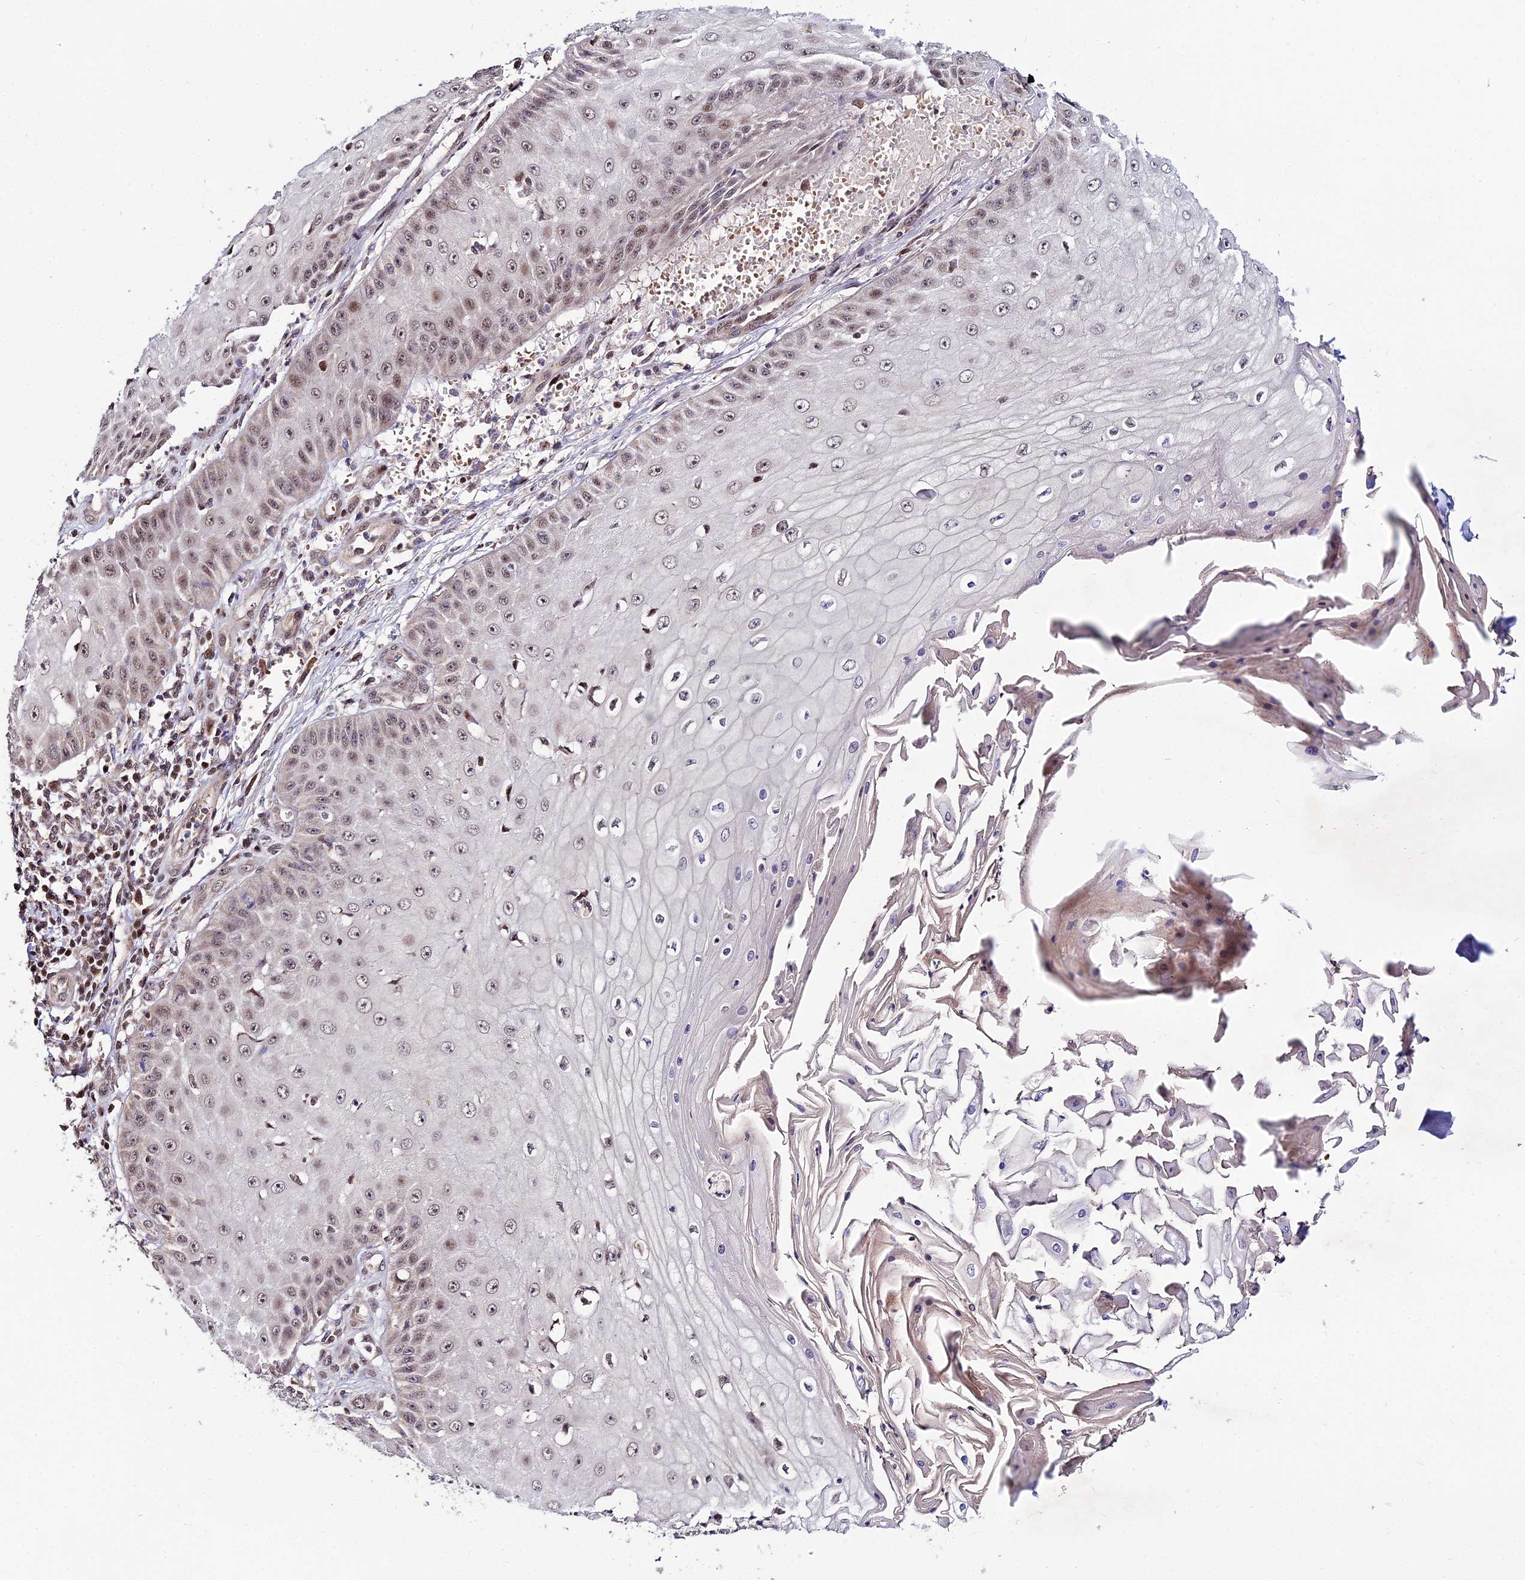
{"staining": {"intensity": "weak", "quantity": ">75%", "location": "nuclear"}, "tissue": "skin cancer", "cell_type": "Tumor cells", "image_type": "cancer", "snomed": [{"axis": "morphology", "description": "Squamous cell carcinoma, NOS"}, {"axis": "topography", "description": "Skin"}], "caption": "This is an image of IHC staining of skin squamous cell carcinoma, which shows weak positivity in the nuclear of tumor cells.", "gene": "CIB3", "patient": {"sex": "male", "age": 70}}